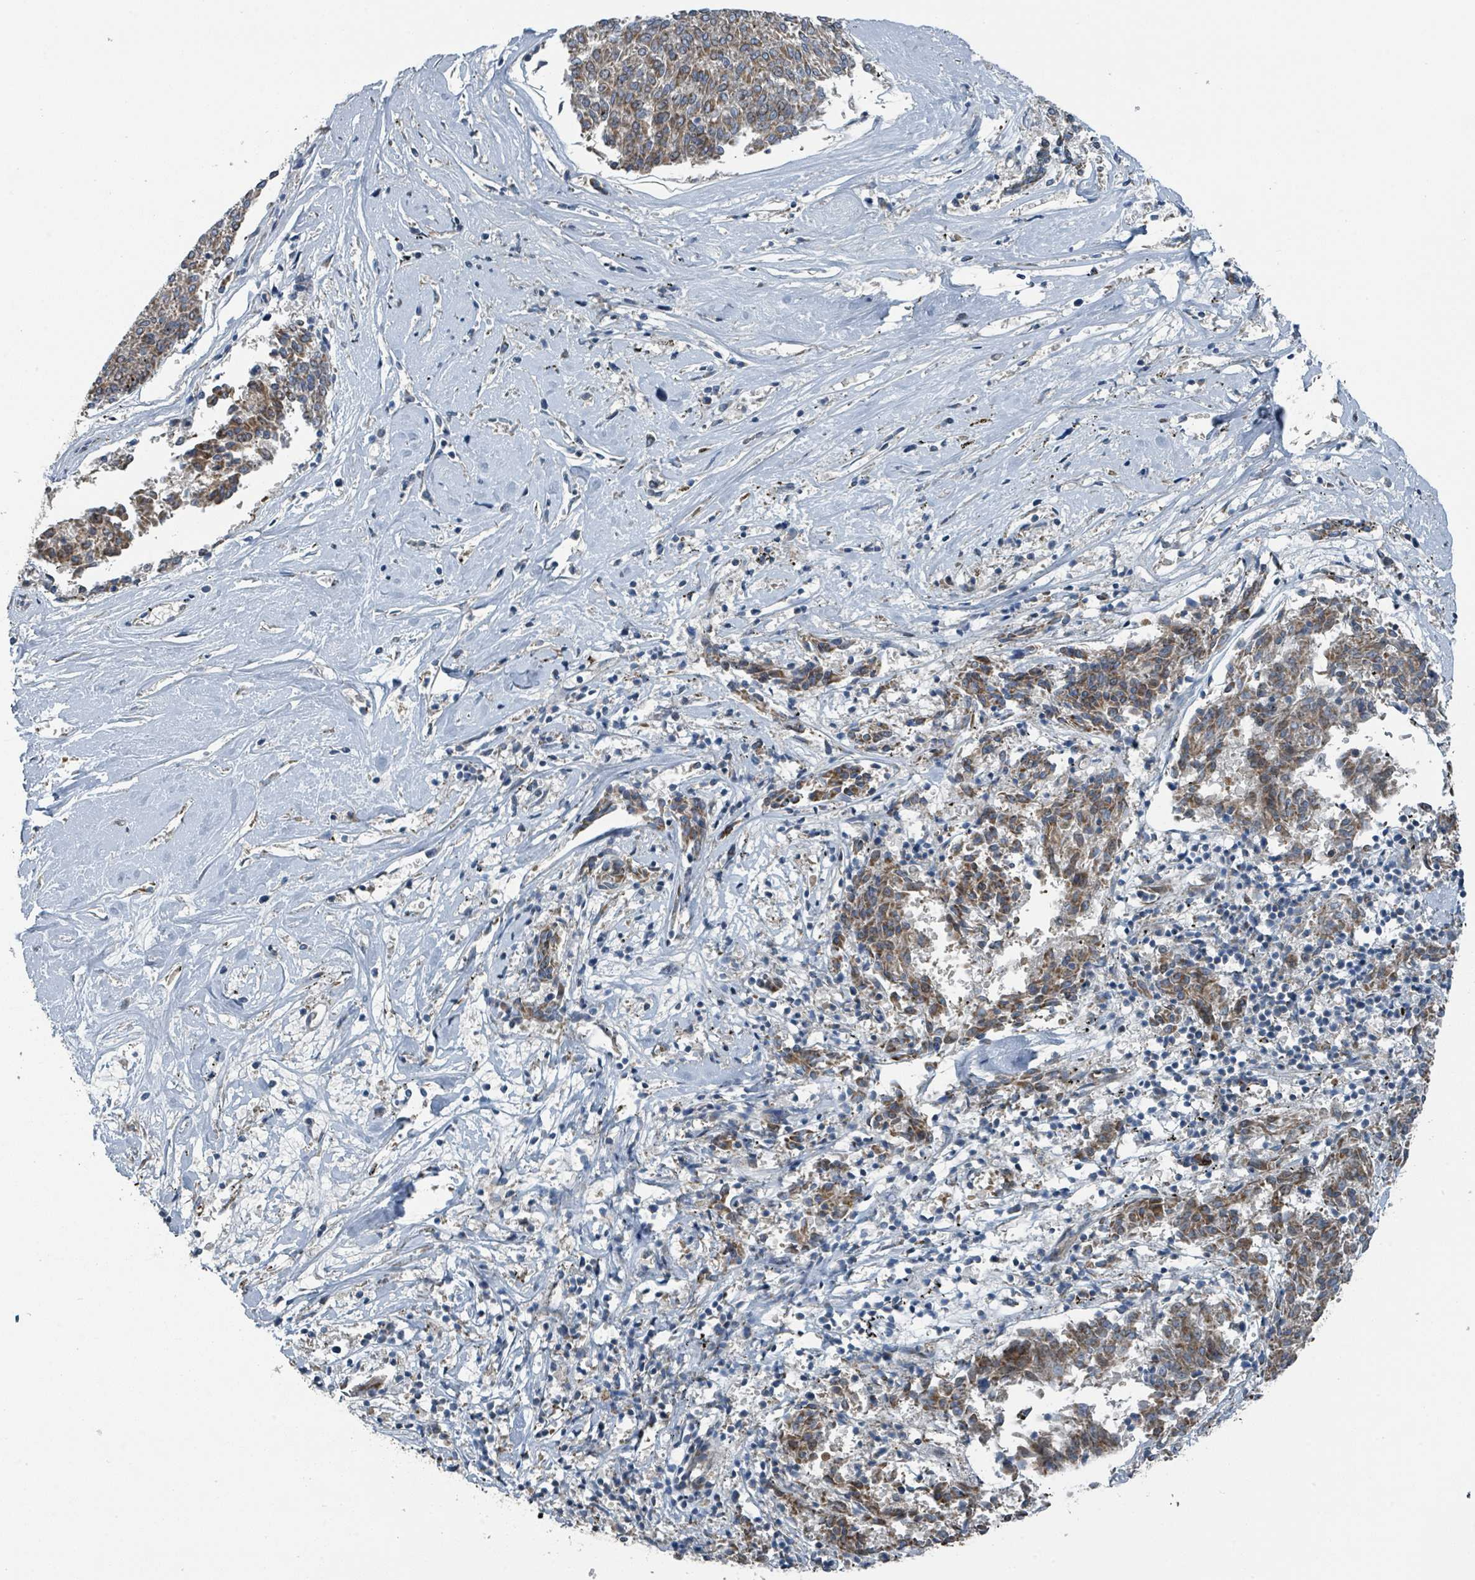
{"staining": {"intensity": "moderate", "quantity": "25%-75%", "location": "cytoplasmic/membranous"}, "tissue": "melanoma", "cell_type": "Tumor cells", "image_type": "cancer", "snomed": [{"axis": "morphology", "description": "Malignant melanoma, NOS"}, {"axis": "topography", "description": "Skin"}], "caption": "An image showing moderate cytoplasmic/membranous positivity in approximately 25%-75% of tumor cells in melanoma, as visualized by brown immunohistochemical staining.", "gene": "DIPK2A", "patient": {"sex": "female", "age": 72}}